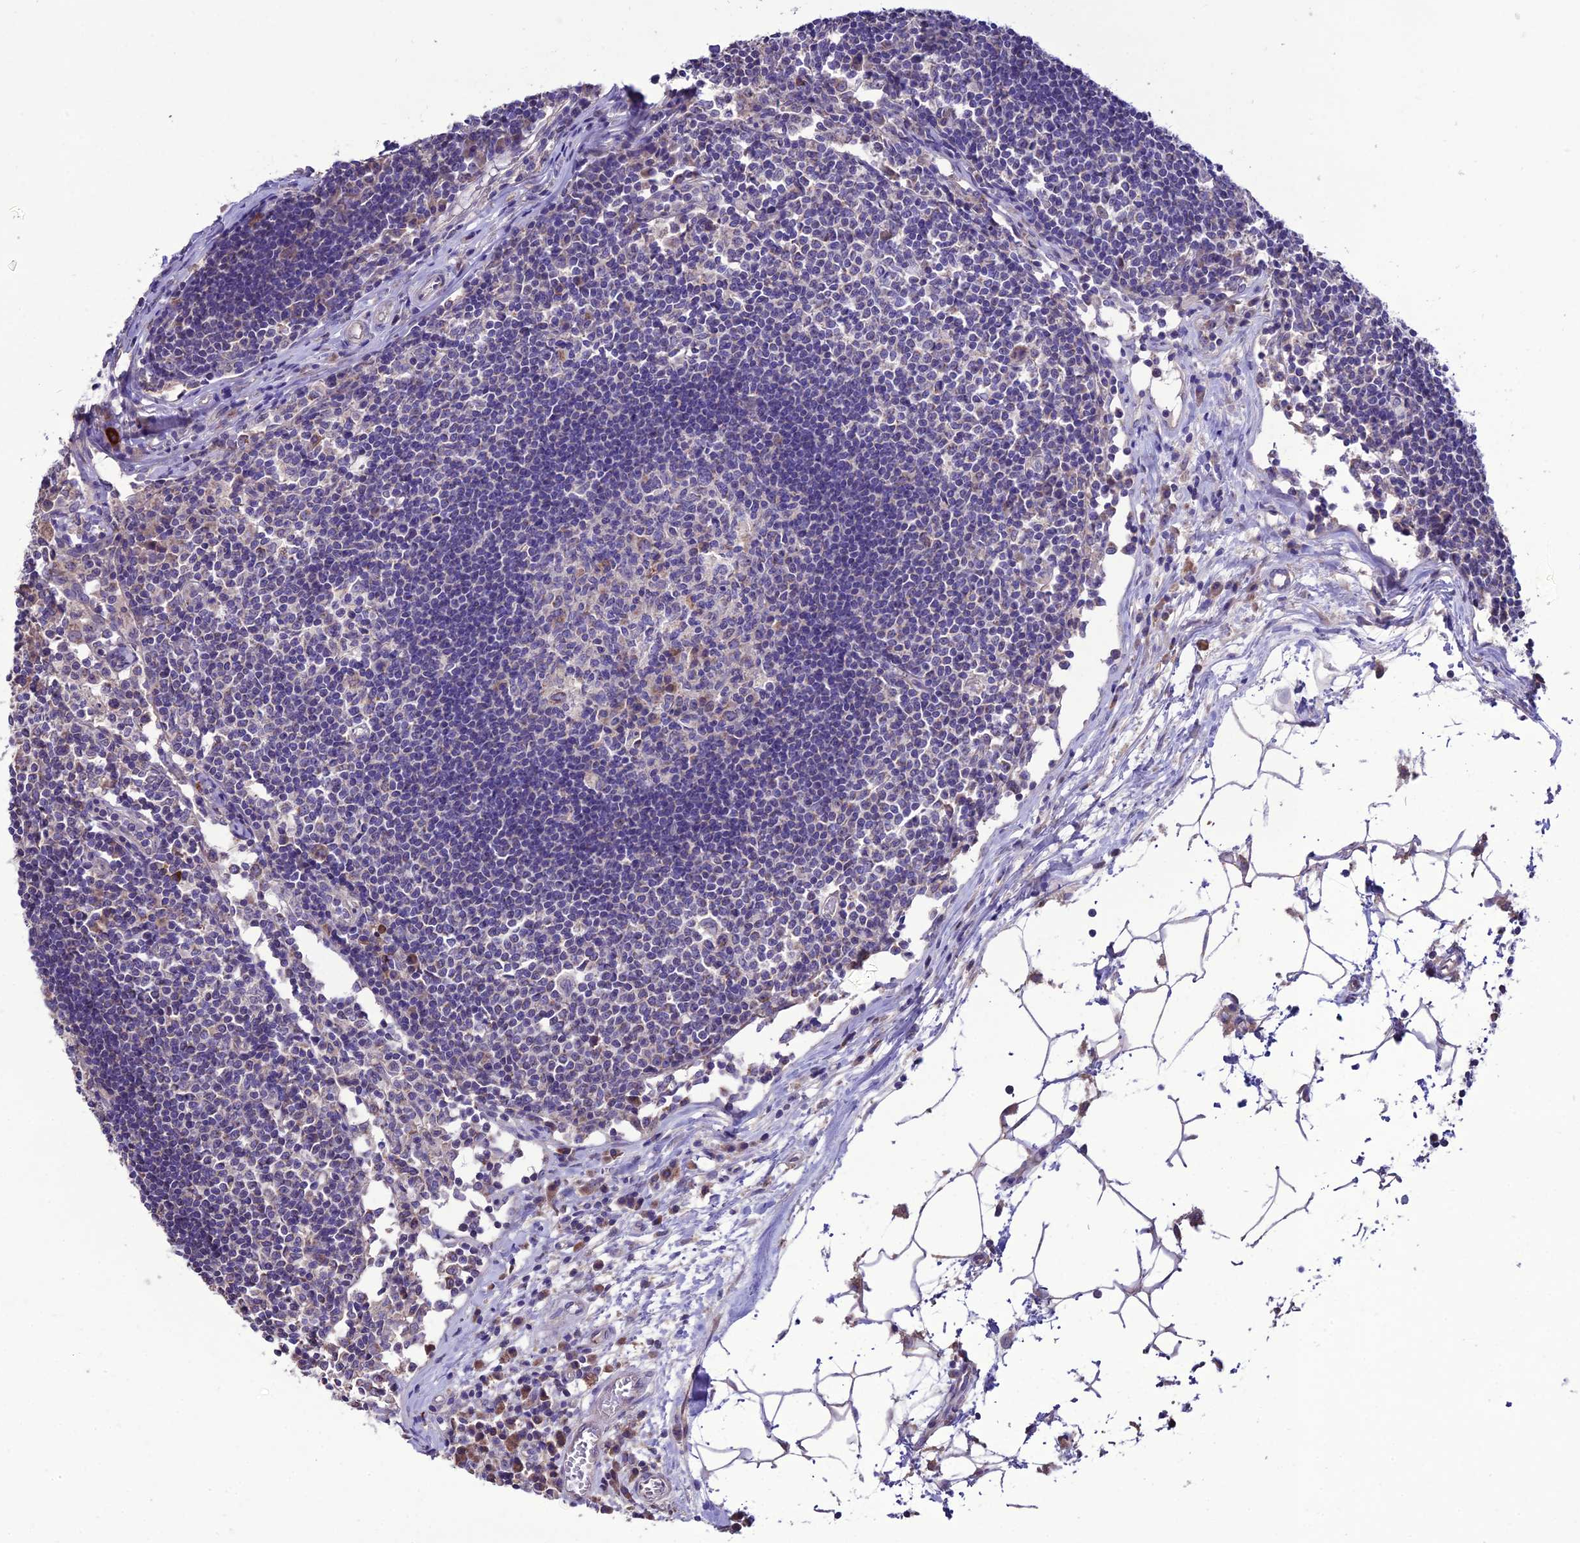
{"staining": {"intensity": "weak", "quantity": "<25%", "location": "cytoplasmic/membranous"}, "tissue": "lymph node", "cell_type": "Germinal center cells", "image_type": "normal", "snomed": [{"axis": "morphology", "description": "Normal tissue, NOS"}, {"axis": "topography", "description": "Lymph node"}], "caption": "High magnification brightfield microscopy of normal lymph node stained with DAB (3,3'-diaminobenzidine) (brown) and counterstained with hematoxylin (blue): germinal center cells show no significant expression. Brightfield microscopy of immunohistochemistry (IHC) stained with DAB (3,3'-diaminobenzidine) (brown) and hematoxylin (blue), captured at high magnification.", "gene": "HOGA1", "patient": {"sex": "female", "age": 55}}